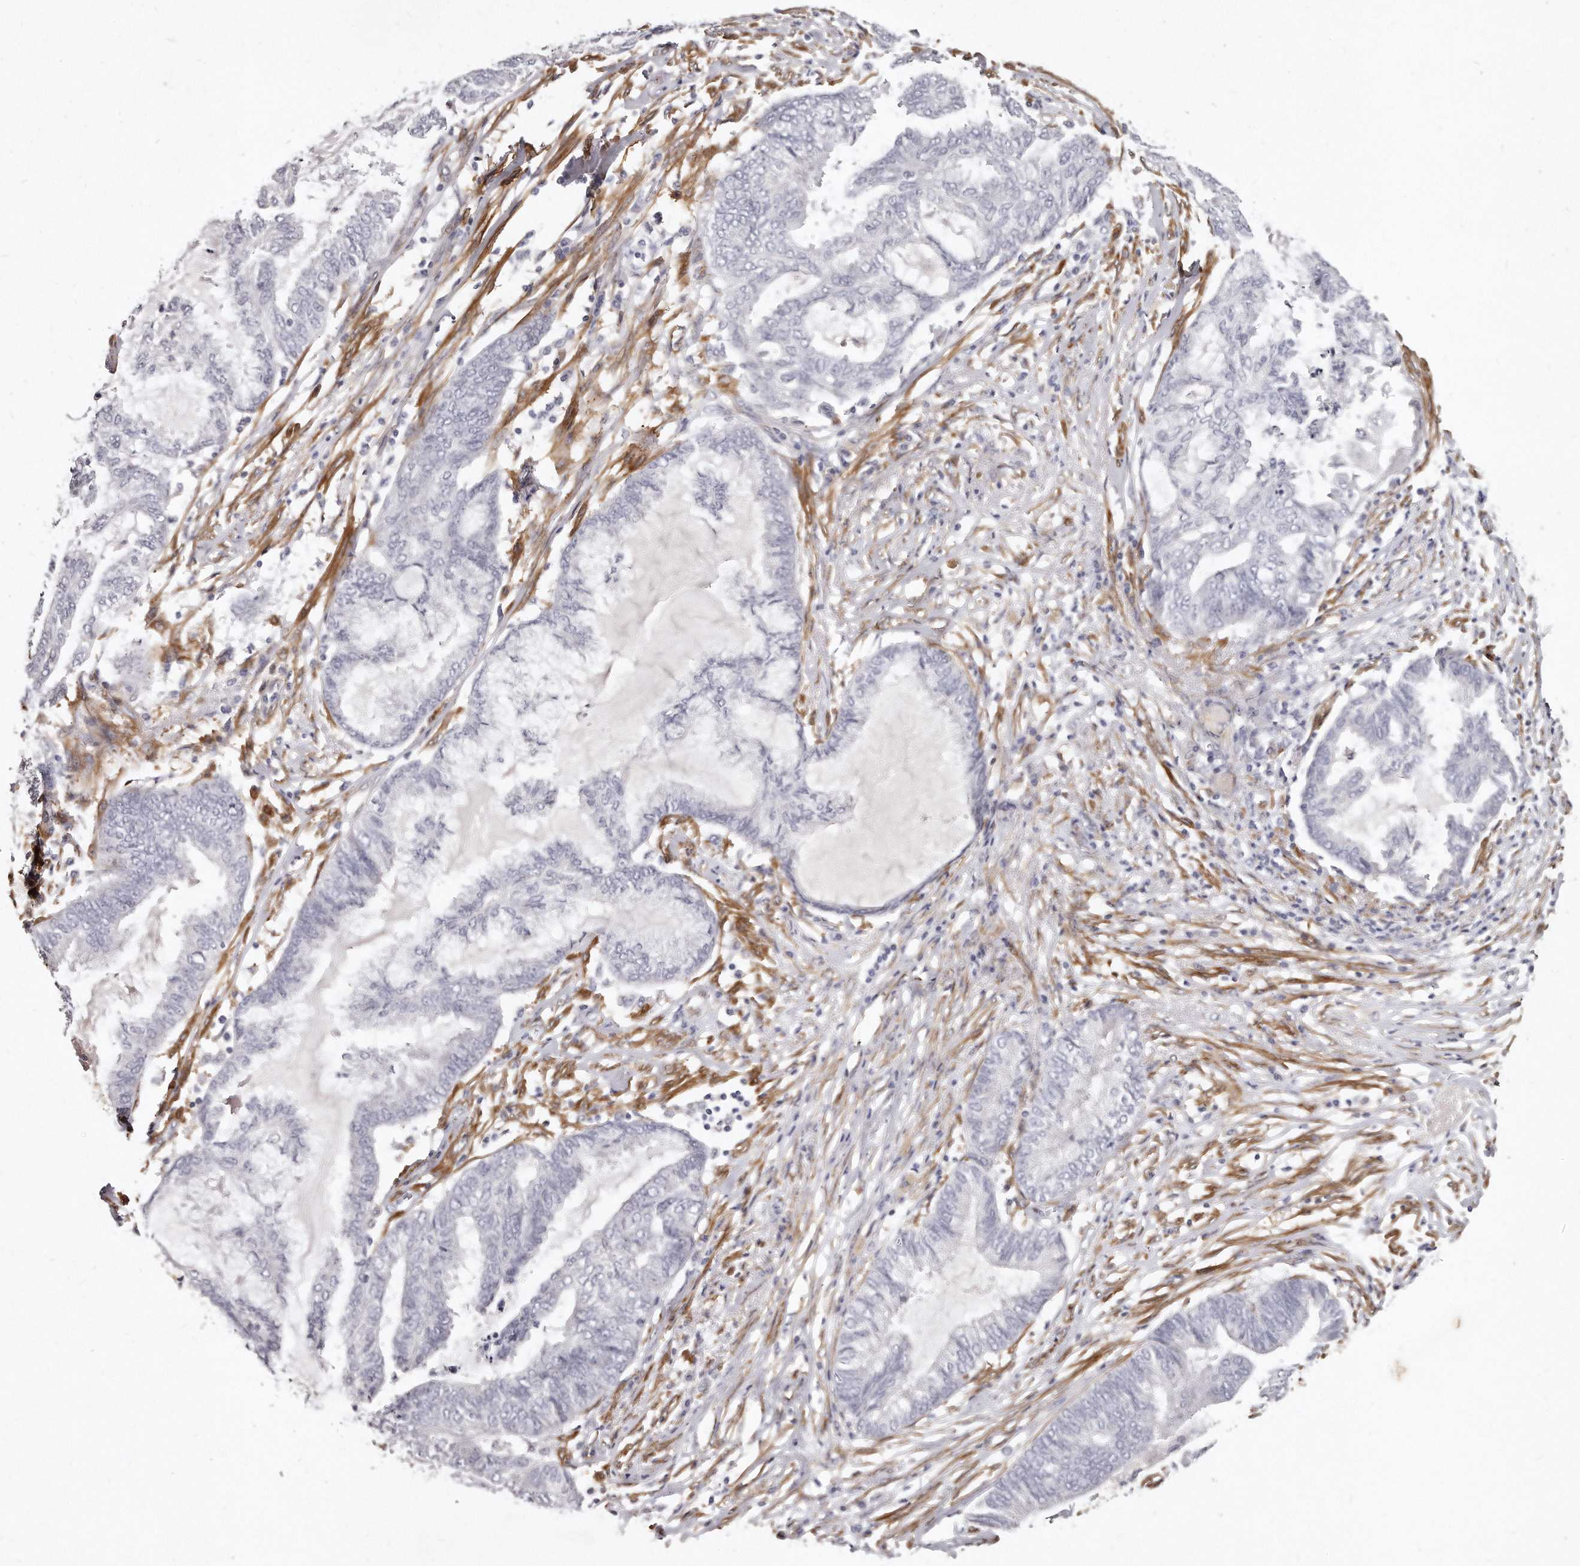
{"staining": {"intensity": "negative", "quantity": "none", "location": "none"}, "tissue": "endometrial cancer", "cell_type": "Tumor cells", "image_type": "cancer", "snomed": [{"axis": "morphology", "description": "Adenocarcinoma, NOS"}, {"axis": "topography", "description": "Endometrium"}], "caption": "This is an immunohistochemistry (IHC) micrograph of endometrial cancer. There is no expression in tumor cells.", "gene": "LMOD1", "patient": {"sex": "female", "age": 86}}